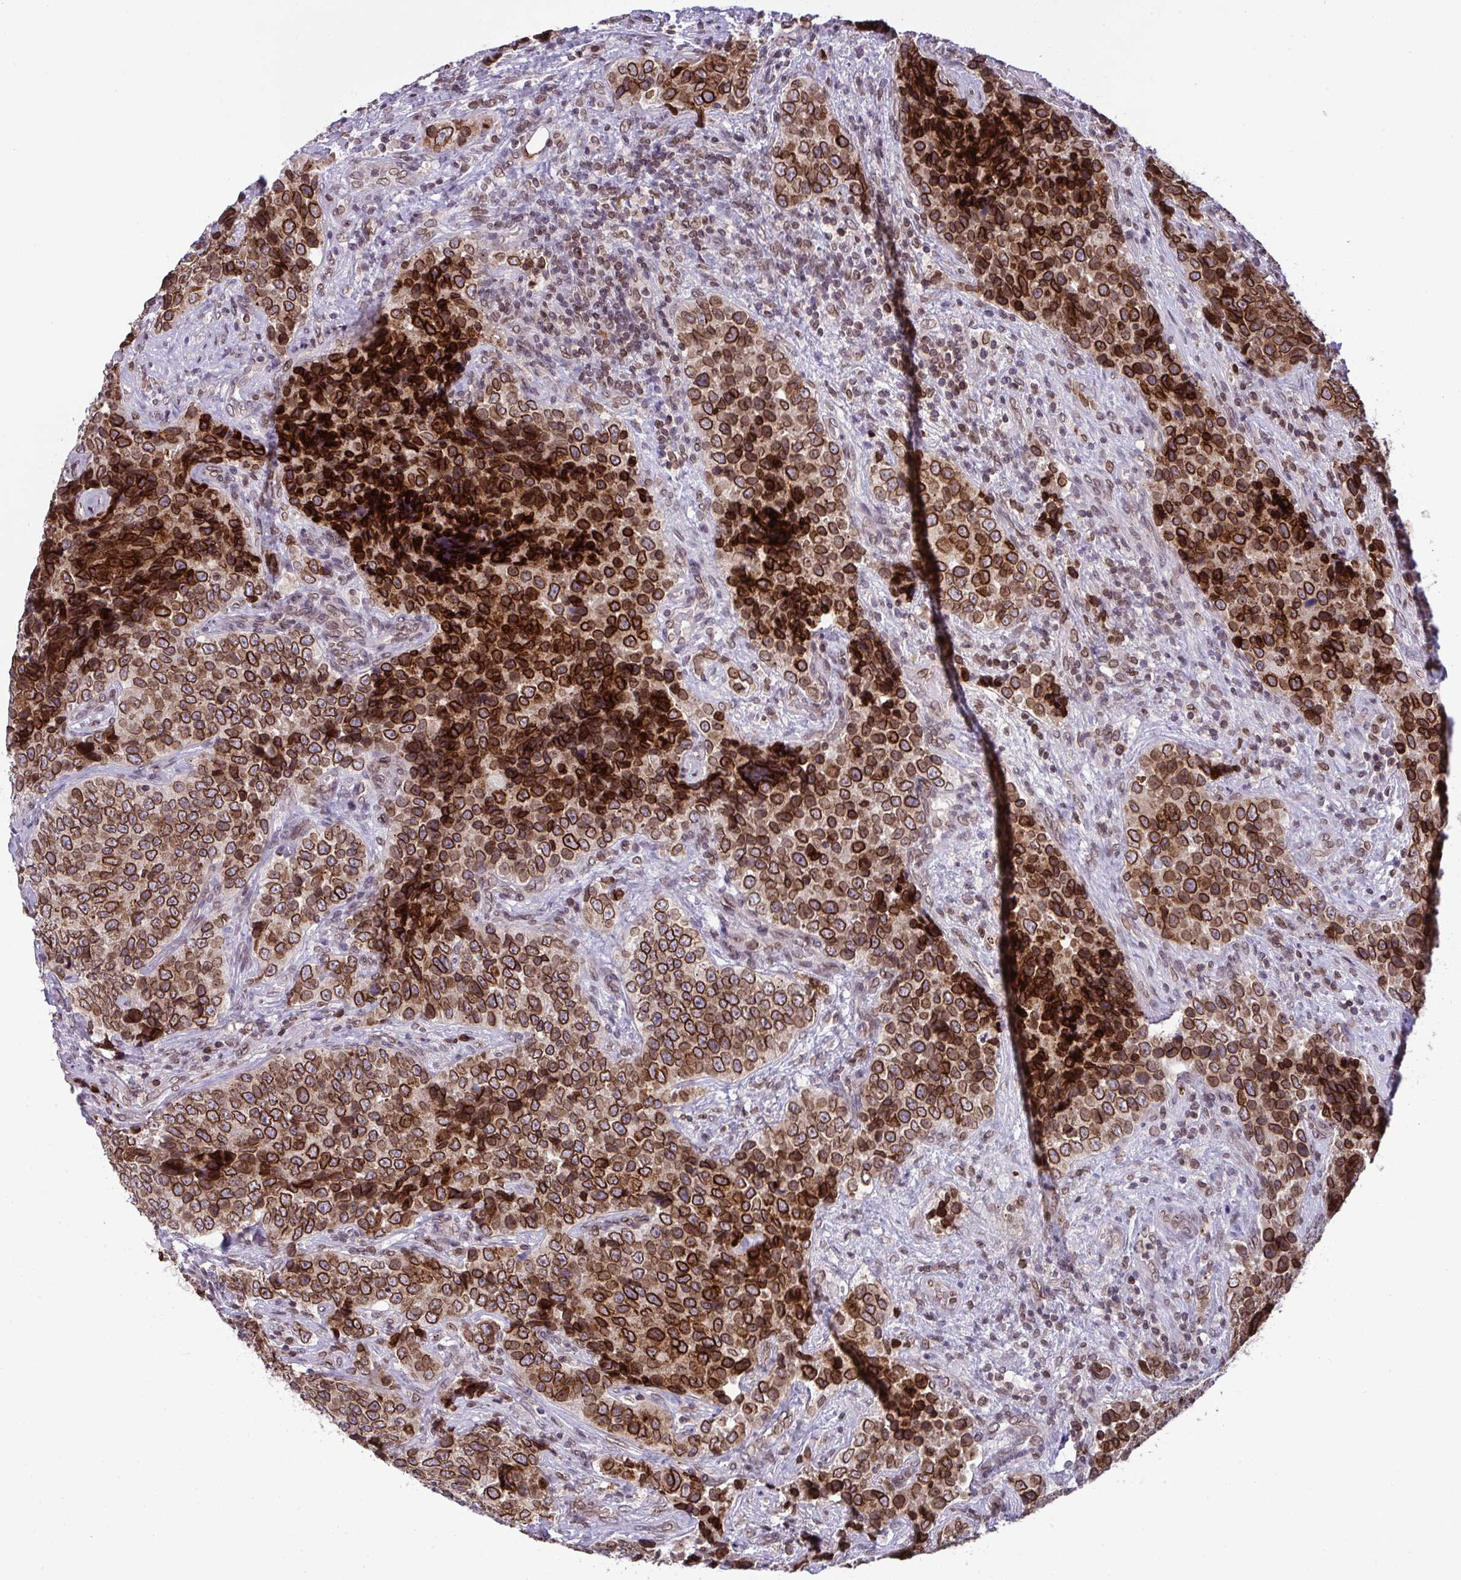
{"staining": {"intensity": "strong", "quantity": ">75%", "location": "cytoplasmic/membranous,nuclear"}, "tissue": "urothelial cancer", "cell_type": "Tumor cells", "image_type": "cancer", "snomed": [{"axis": "morphology", "description": "Urothelial carcinoma, NOS"}, {"axis": "topography", "description": "Urinary bladder"}], "caption": "Transitional cell carcinoma was stained to show a protein in brown. There is high levels of strong cytoplasmic/membranous and nuclear expression in about >75% of tumor cells.", "gene": "RANBP2", "patient": {"sex": "male", "age": 52}}